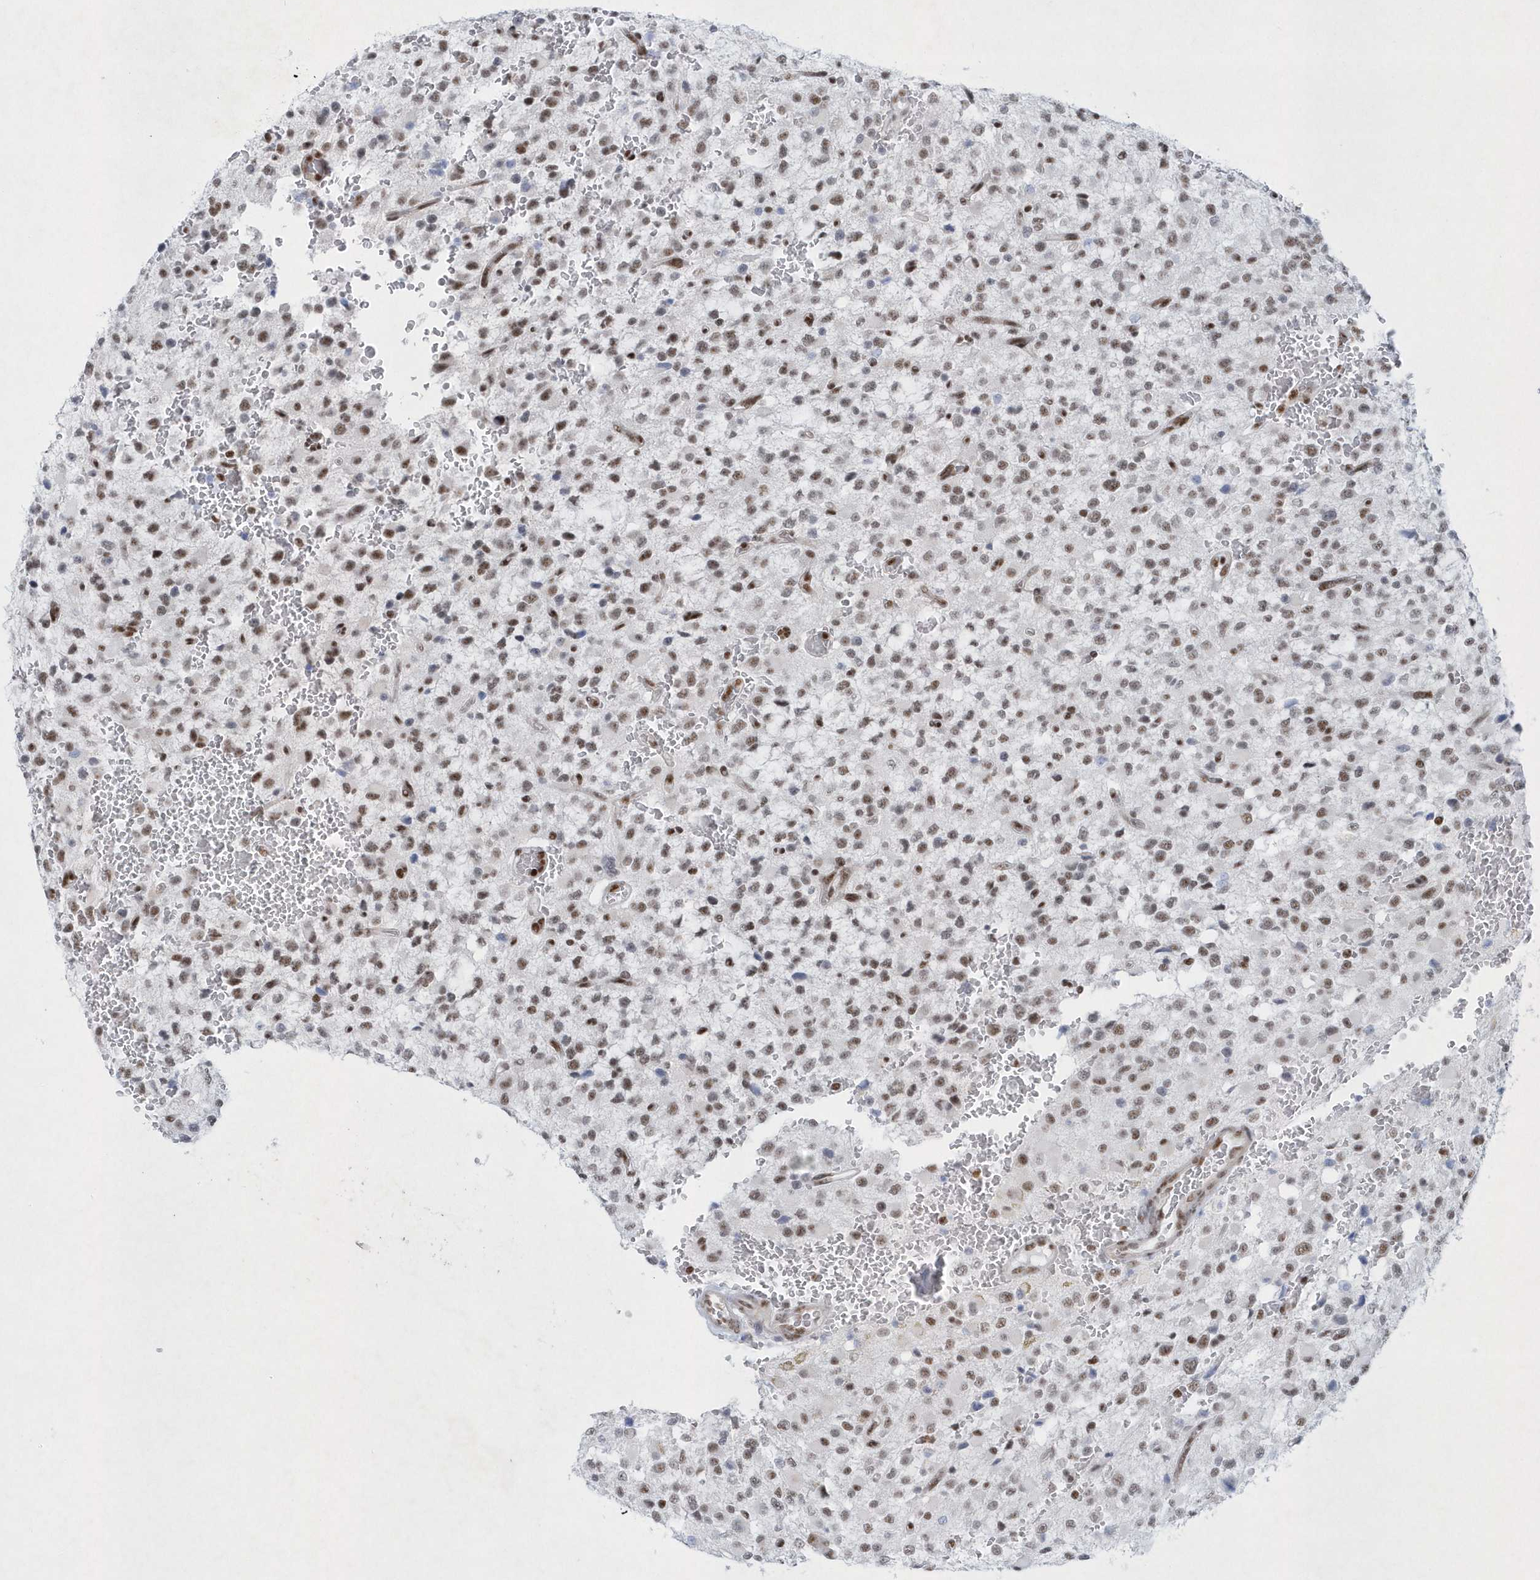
{"staining": {"intensity": "moderate", "quantity": ">75%", "location": "nuclear"}, "tissue": "glioma", "cell_type": "Tumor cells", "image_type": "cancer", "snomed": [{"axis": "morphology", "description": "Glioma, malignant, High grade"}, {"axis": "topography", "description": "Brain"}], "caption": "Malignant glioma (high-grade) was stained to show a protein in brown. There is medium levels of moderate nuclear staining in about >75% of tumor cells.", "gene": "DCLRE1A", "patient": {"sex": "male", "age": 34}}